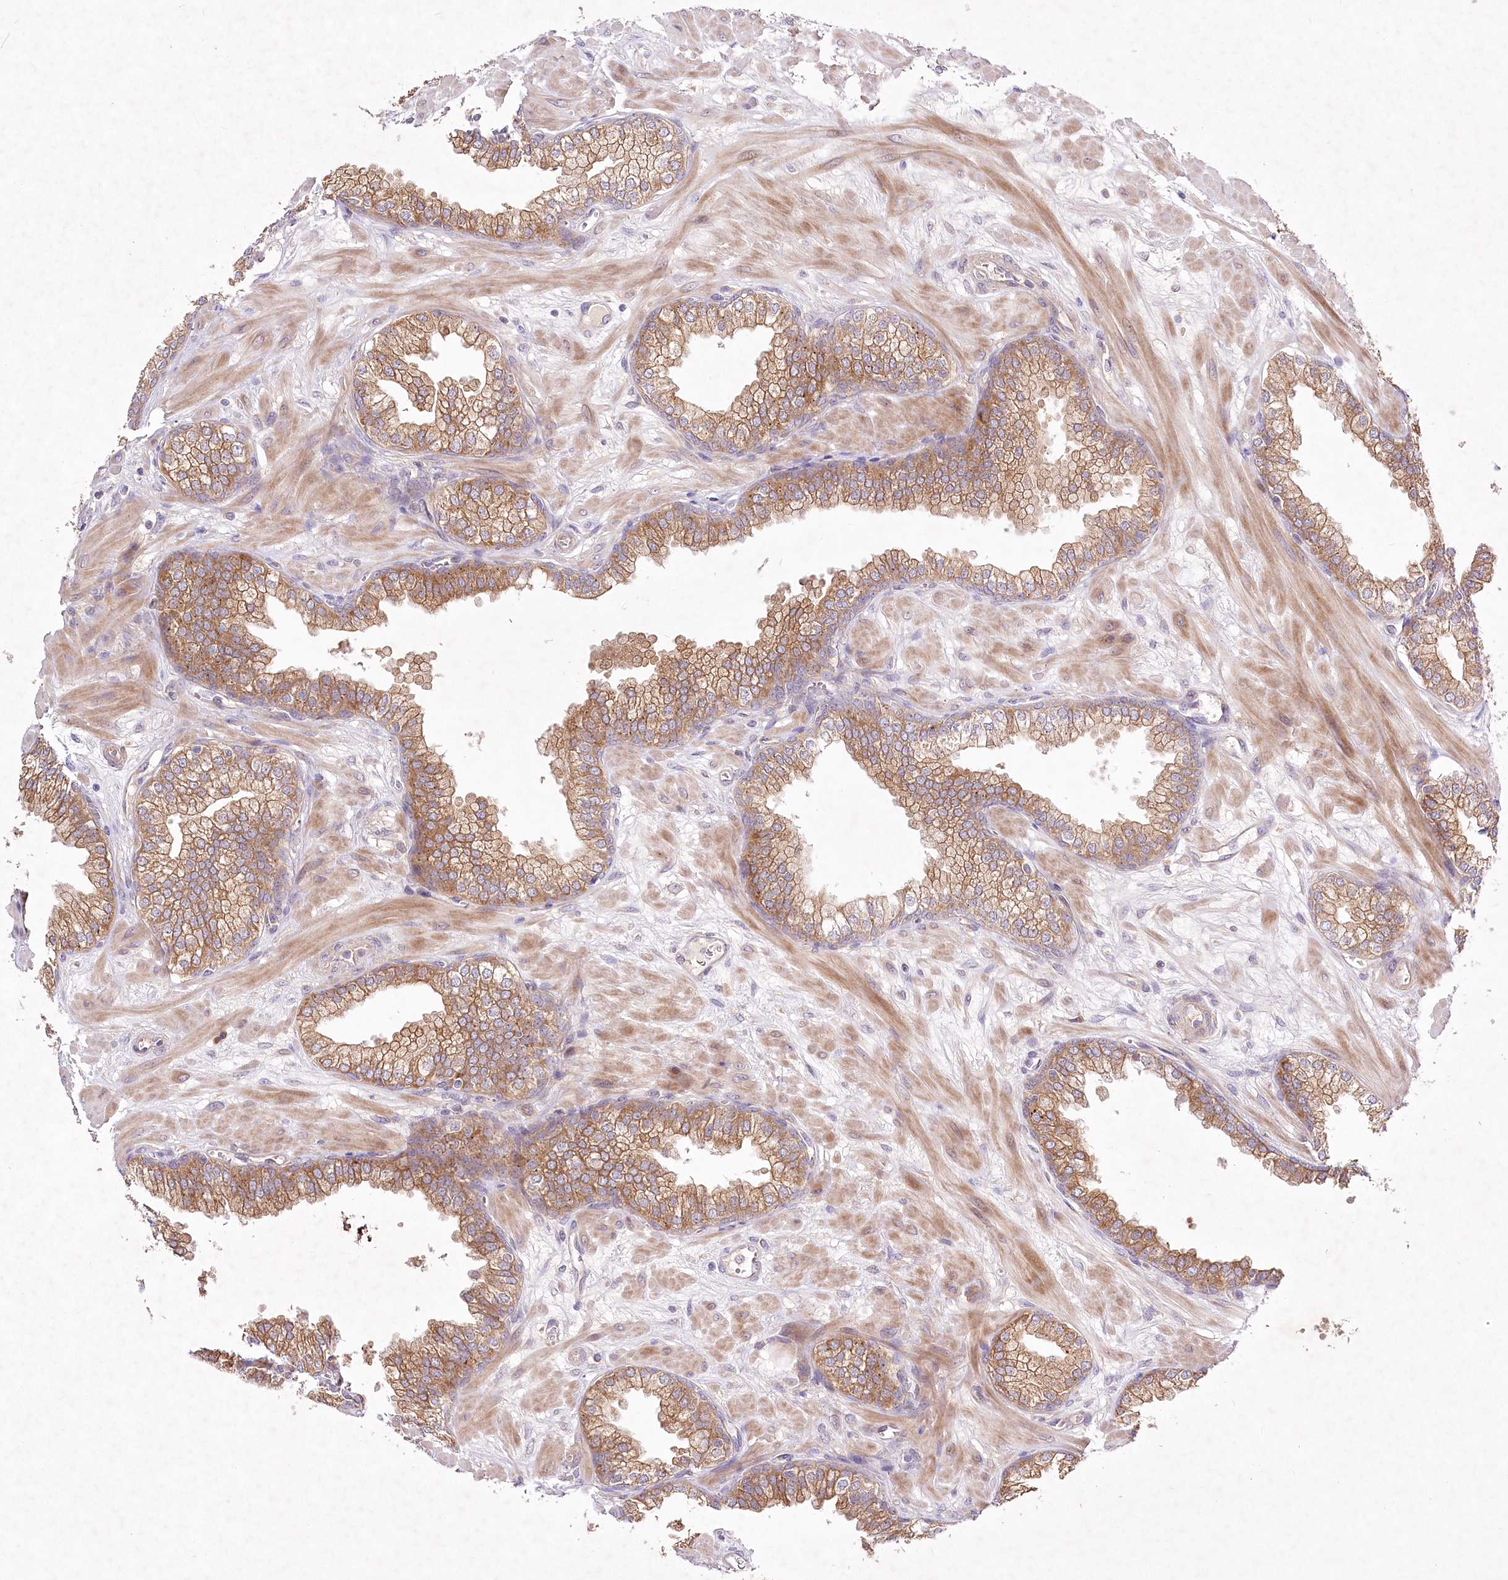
{"staining": {"intensity": "moderate", "quantity": ">75%", "location": "cytoplasmic/membranous"}, "tissue": "prostate", "cell_type": "Glandular cells", "image_type": "normal", "snomed": [{"axis": "morphology", "description": "Normal tissue, NOS"}, {"axis": "morphology", "description": "Urothelial carcinoma, Low grade"}, {"axis": "topography", "description": "Urinary bladder"}, {"axis": "topography", "description": "Prostate"}], "caption": "Brown immunohistochemical staining in unremarkable prostate reveals moderate cytoplasmic/membranous staining in about >75% of glandular cells.", "gene": "PYROXD1", "patient": {"sex": "male", "age": 60}}